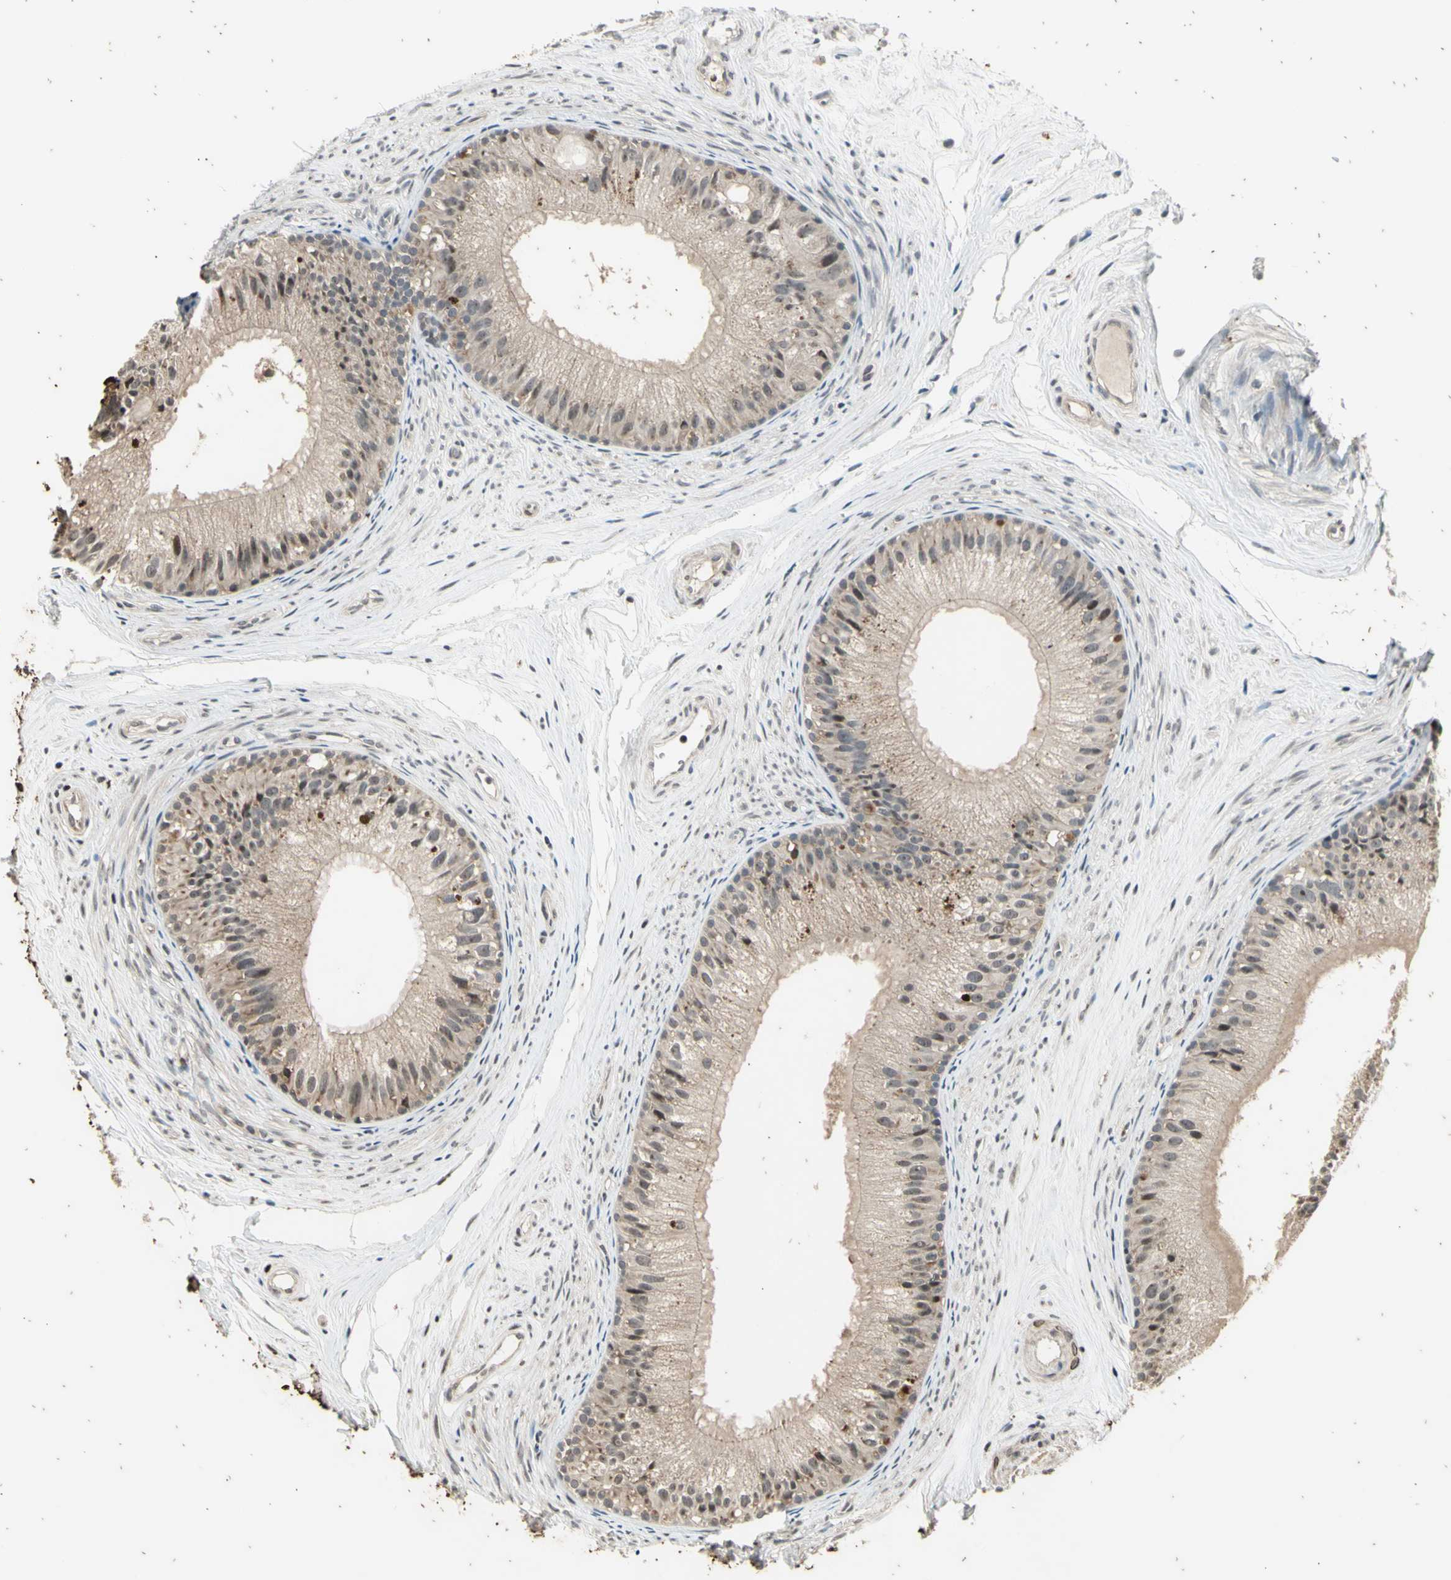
{"staining": {"intensity": "moderate", "quantity": ">75%", "location": "cytoplasmic/membranous"}, "tissue": "epididymis", "cell_type": "Glandular cells", "image_type": "normal", "snomed": [{"axis": "morphology", "description": "Normal tissue, NOS"}, {"axis": "topography", "description": "Epididymis"}], "caption": "IHC micrograph of benign epididymis: human epididymis stained using immunohistochemistry displays medium levels of moderate protein expression localized specifically in the cytoplasmic/membranous of glandular cells, appearing as a cytoplasmic/membranous brown color.", "gene": "EFNB2", "patient": {"sex": "male", "age": 56}}